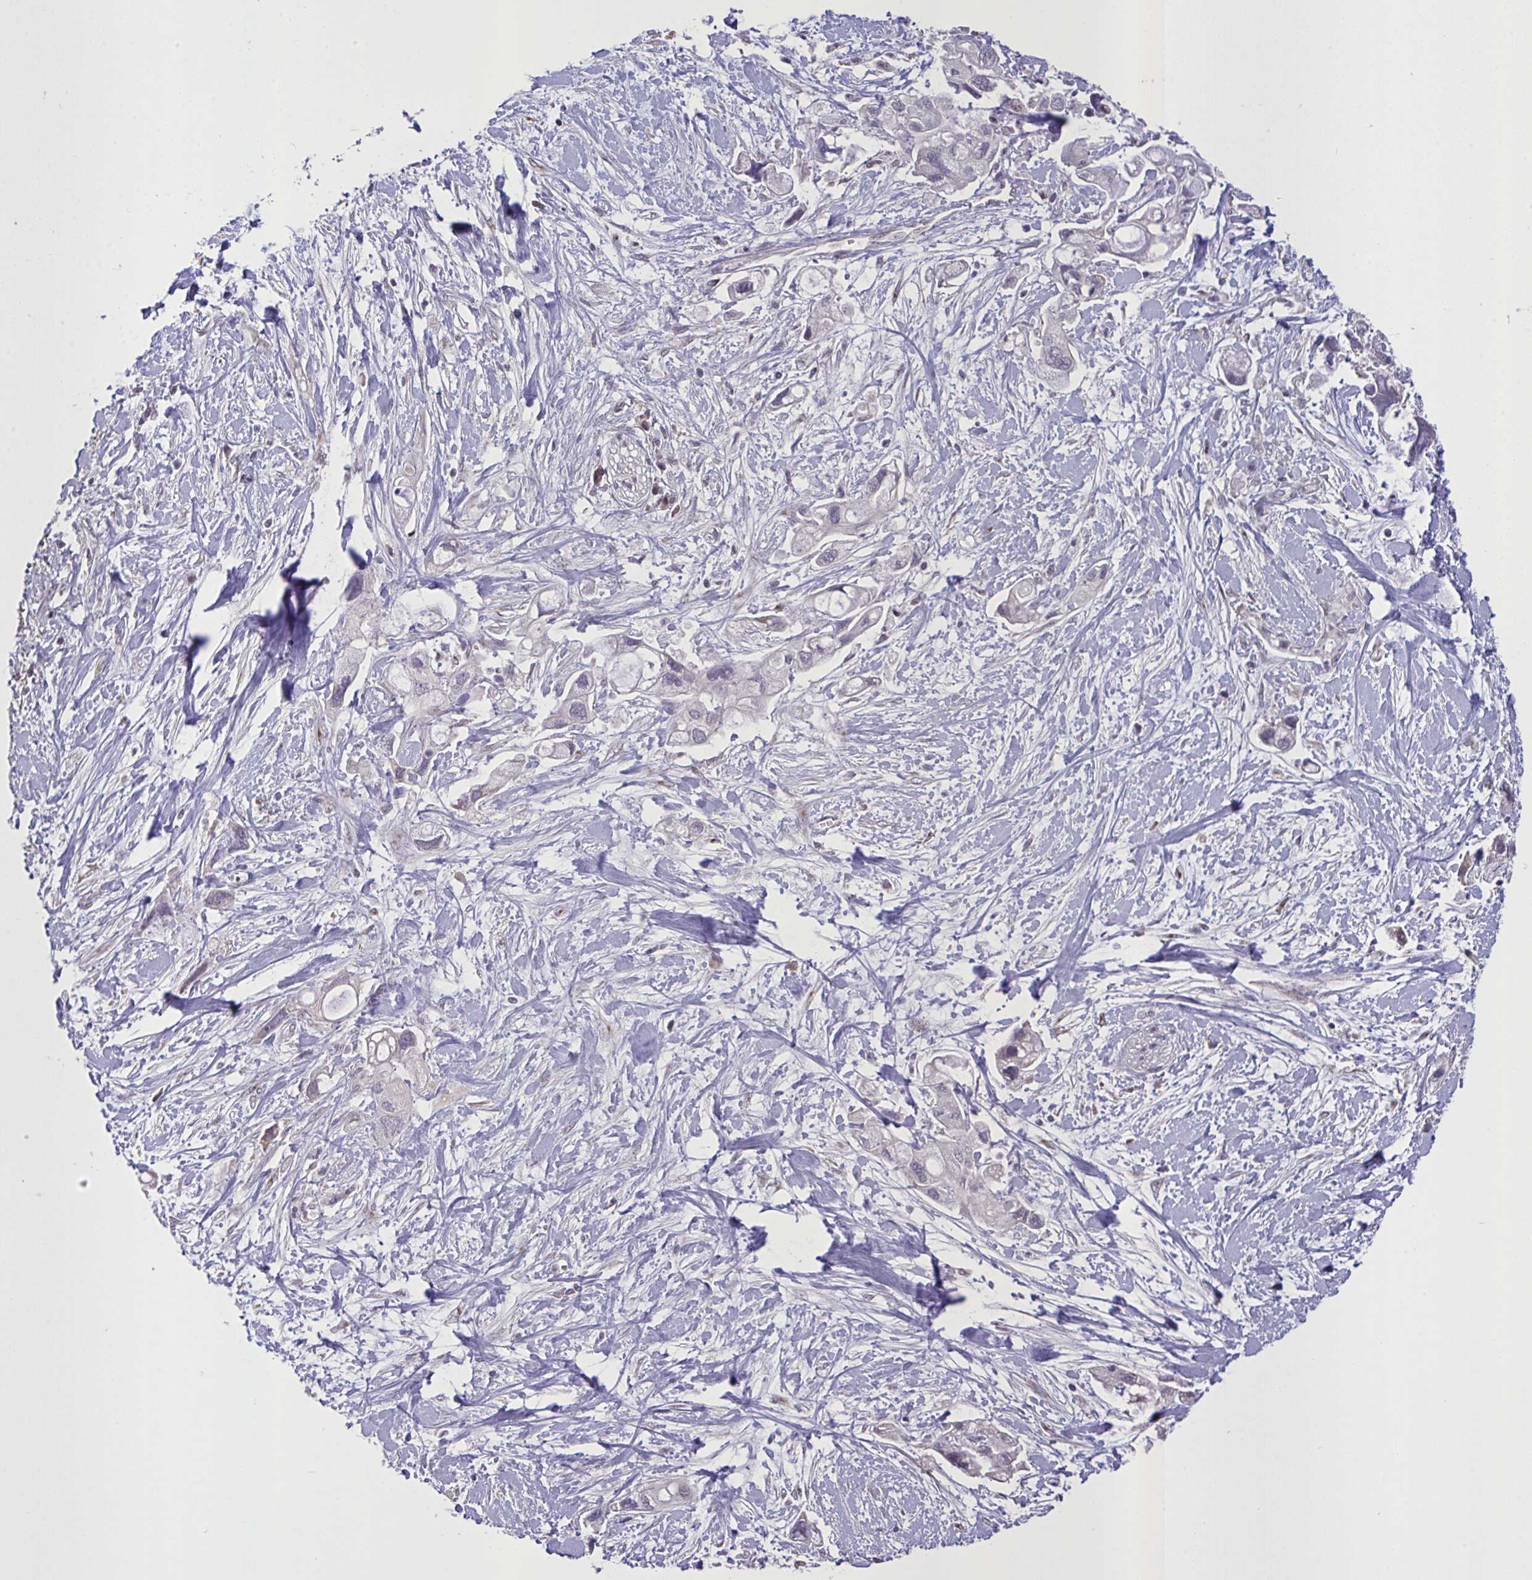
{"staining": {"intensity": "negative", "quantity": "none", "location": "none"}, "tissue": "pancreatic cancer", "cell_type": "Tumor cells", "image_type": "cancer", "snomed": [{"axis": "morphology", "description": "Adenocarcinoma, NOS"}, {"axis": "topography", "description": "Pancreas"}], "caption": "IHC micrograph of neoplastic tissue: human pancreatic cancer (adenocarcinoma) stained with DAB (3,3'-diaminobenzidine) exhibits no significant protein staining in tumor cells. (DAB IHC visualized using brightfield microscopy, high magnification).", "gene": "MRGPRX2", "patient": {"sex": "female", "age": 56}}